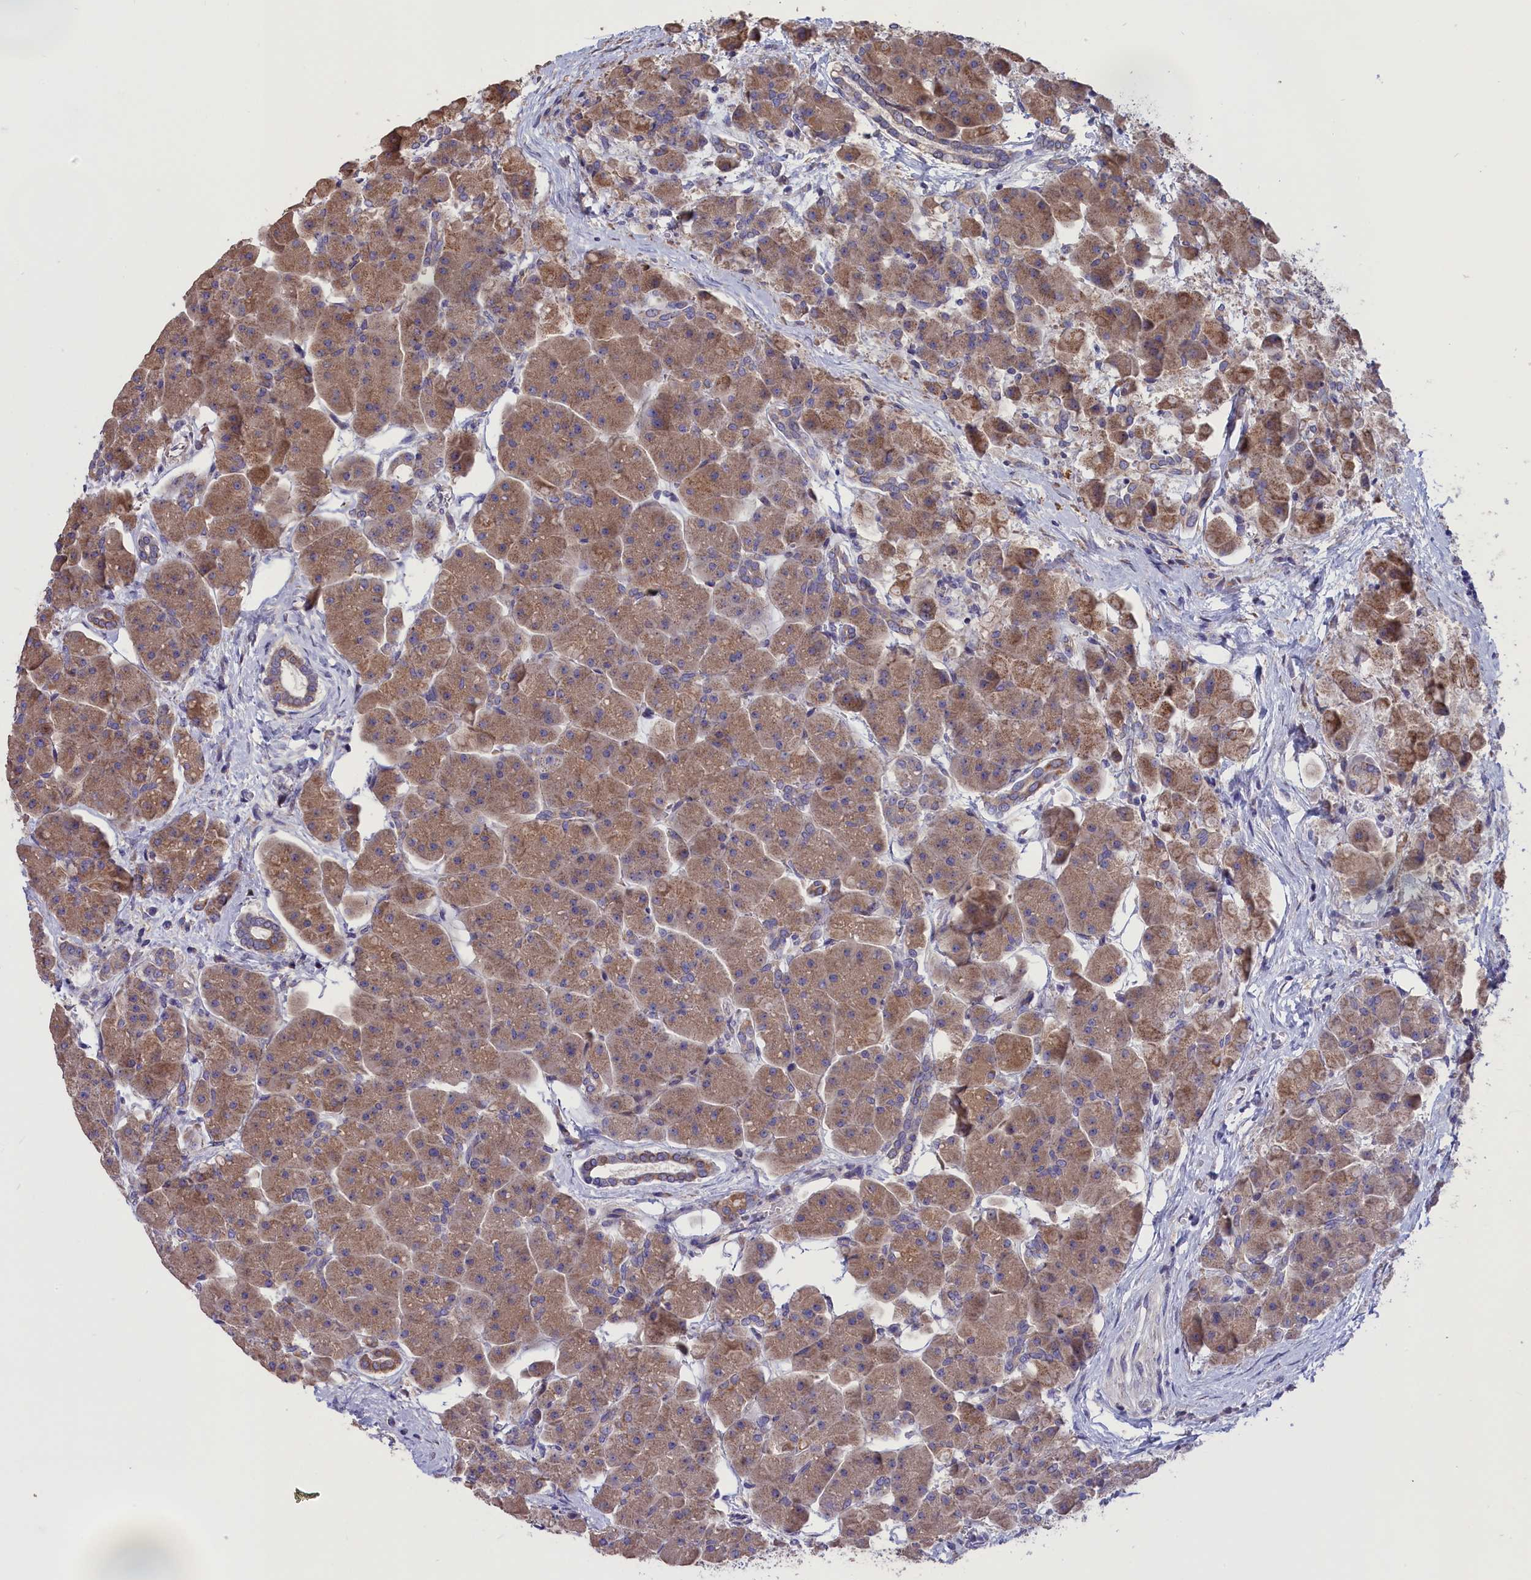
{"staining": {"intensity": "moderate", "quantity": ">75%", "location": "cytoplasmic/membranous"}, "tissue": "pancreas", "cell_type": "Exocrine glandular cells", "image_type": "normal", "snomed": [{"axis": "morphology", "description": "Normal tissue, NOS"}, {"axis": "topography", "description": "Pancreas"}], "caption": "Immunohistochemical staining of unremarkable human pancreas shows >75% levels of moderate cytoplasmic/membranous protein staining in approximately >75% of exocrine glandular cells.", "gene": "CYP2U1", "patient": {"sex": "male", "age": 66}}